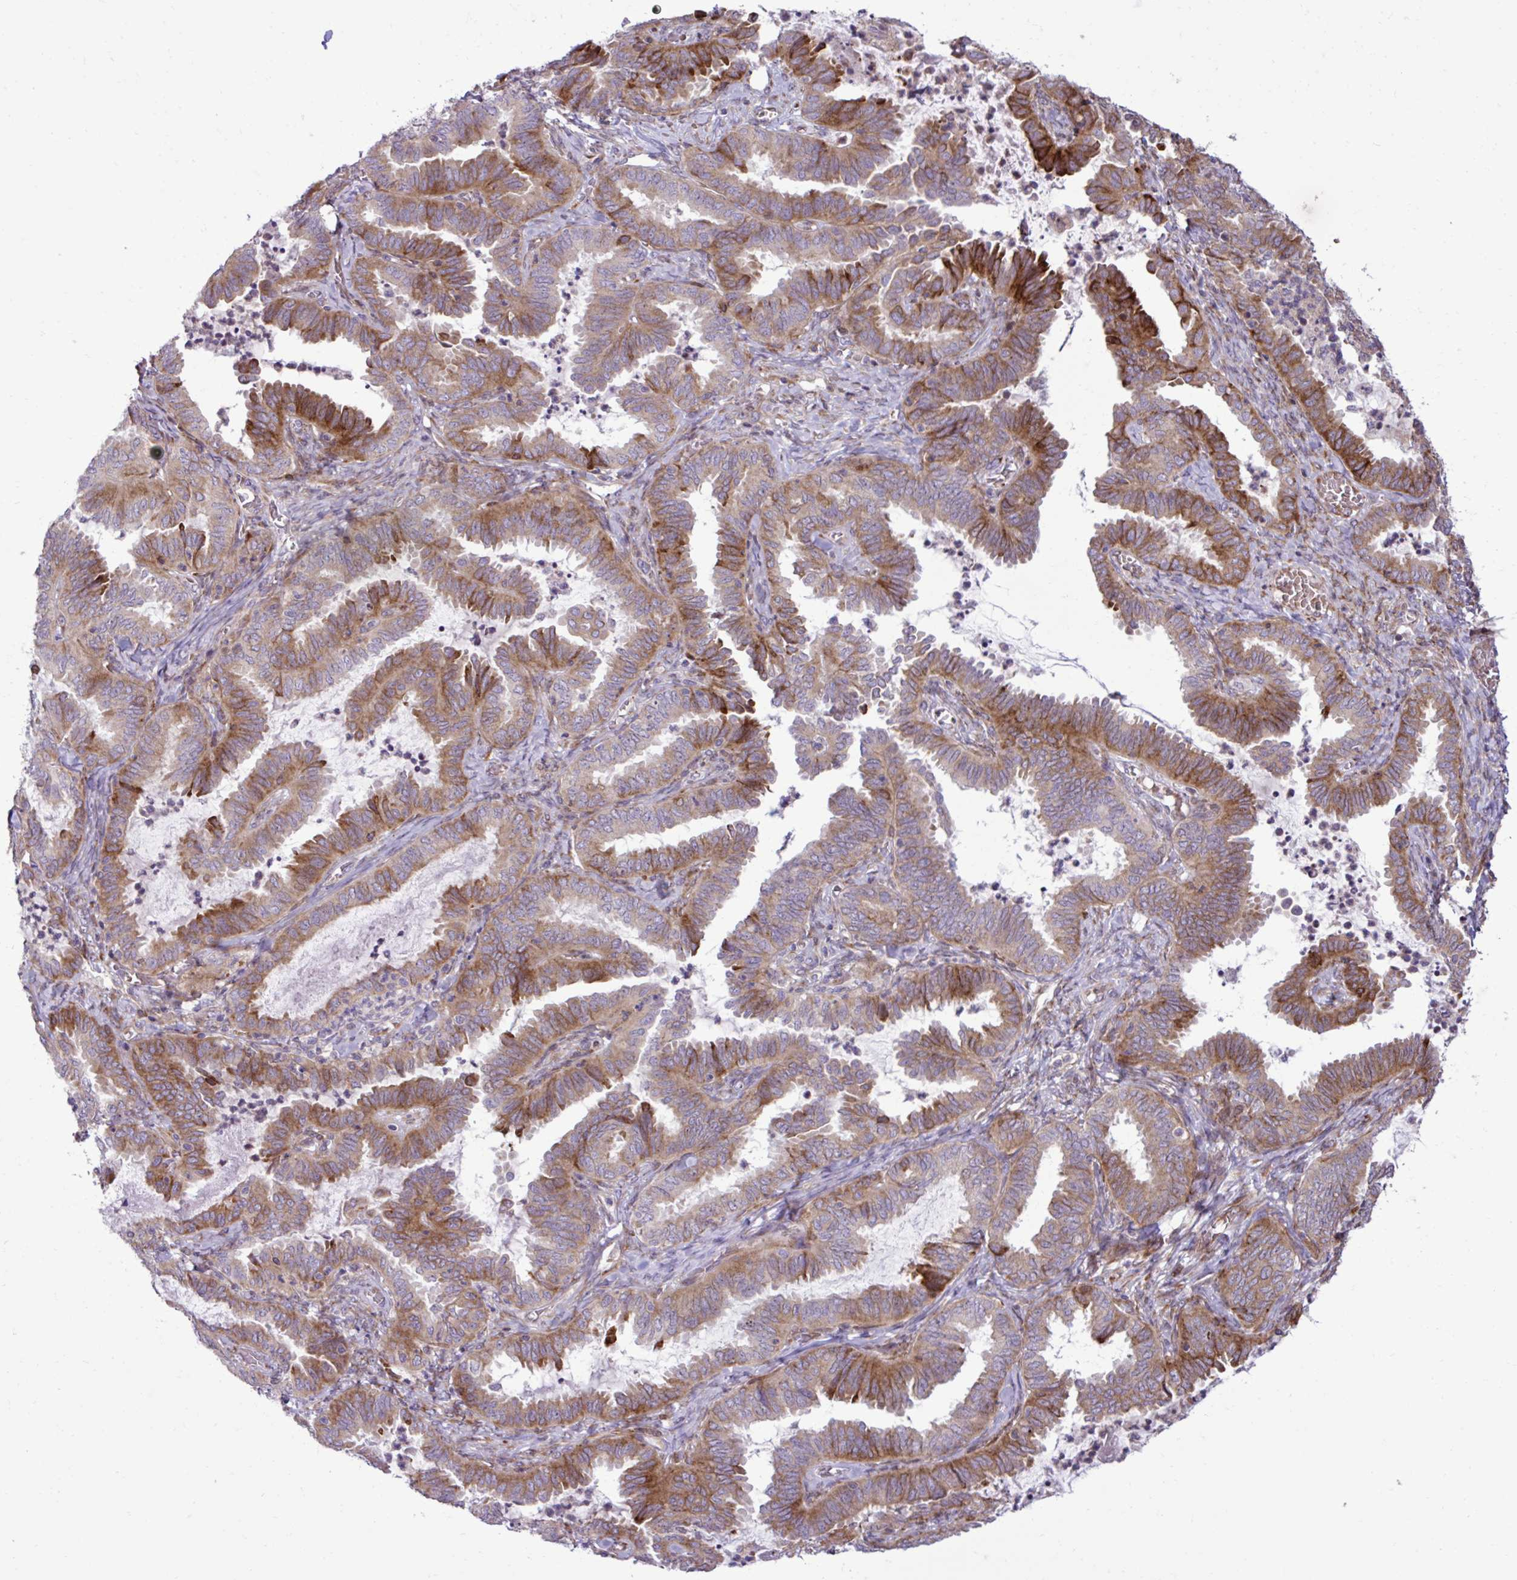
{"staining": {"intensity": "moderate", "quantity": "25%-75%", "location": "cytoplasmic/membranous"}, "tissue": "ovarian cancer", "cell_type": "Tumor cells", "image_type": "cancer", "snomed": [{"axis": "morphology", "description": "Carcinoma, endometroid"}, {"axis": "topography", "description": "Ovary"}], "caption": "A brown stain shows moderate cytoplasmic/membranous staining of a protein in human ovarian cancer tumor cells.", "gene": "LIMS1", "patient": {"sex": "female", "age": 70}}